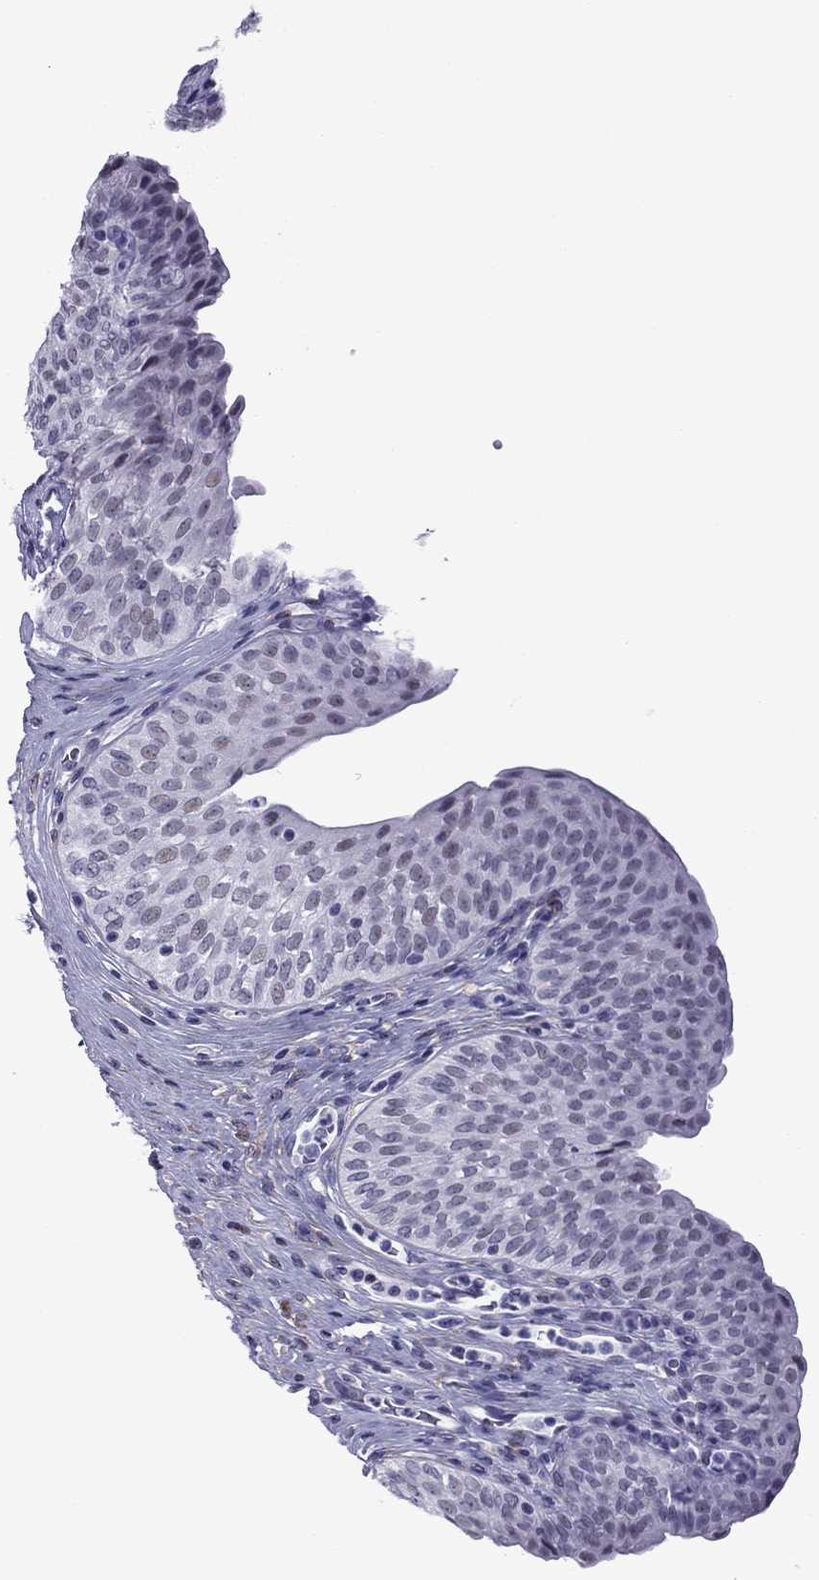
{"staining": {"intensity": "negative", "quantity": "none", "location": "none"}, "tissue": "urinary bladder", "cell_type": "Urothelial cells", "image_type": "normal", "snomed": [{"axis": "morphology", "description": "Normal tissue, NOS"}, {"axis": "topography", "description": "Urinary bladder"}], "caption": "High power microscopy photomicrograph of an immunohistochemistry (IHC) micrograph of normal urinary bladder, revealing no significant staining in urothelial cells.", "gene": "ZNF646", "patient": {"sex": "male", "age": 66}}